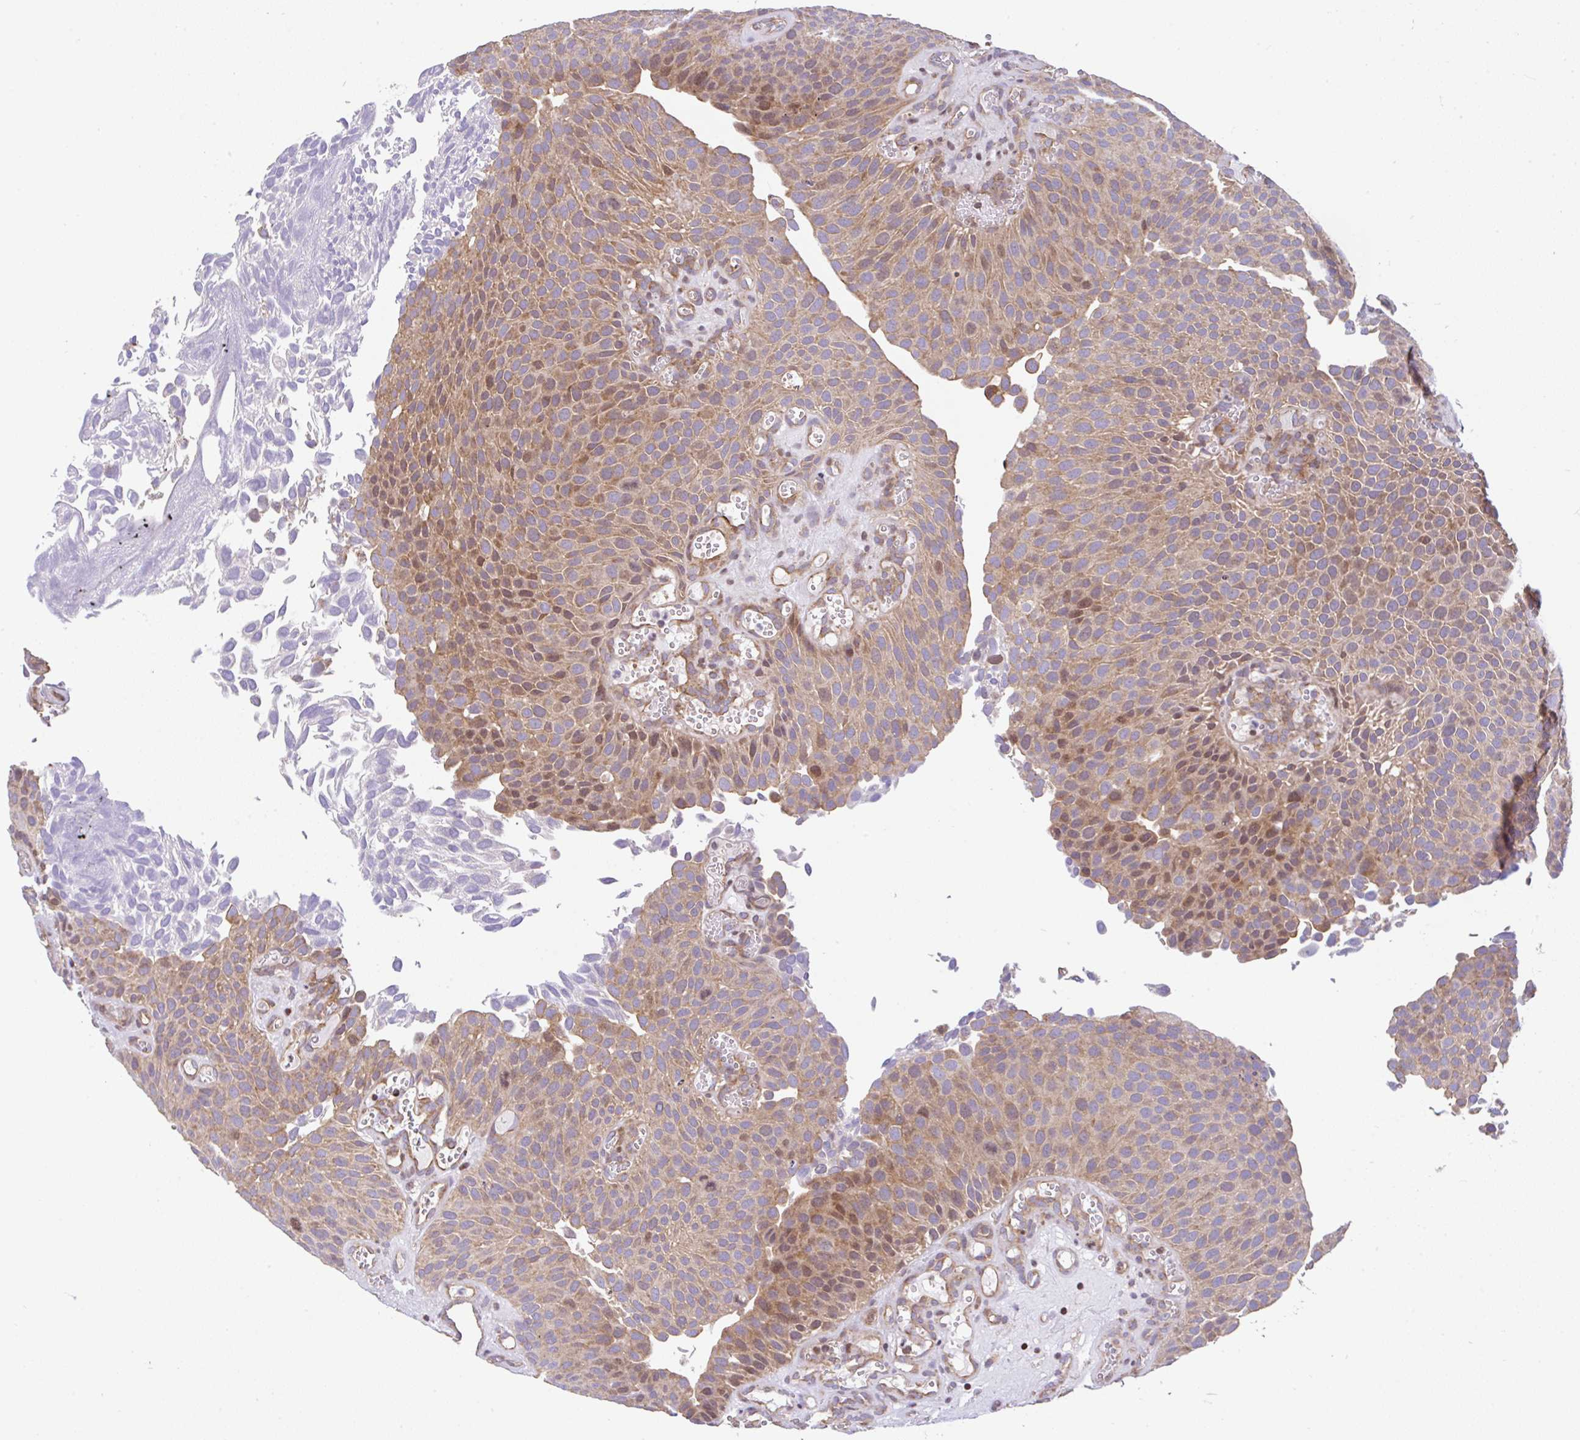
{"staining": {"intensity": "moderate", "quantity": ">75%", "location": "cytoplasmic/membranous,nuclear"}, "tissue": "urothelial cancer", "cell_type": "Tumor cells", "image_type": "cancer", "snomed": [{"axis": "morphology", "description": "Urothelial carcinoma, Low grade"}, {"axis": "topography", "description": "Urinary bladder"}], "caption": "Protein staining by immunohistochemistry shows moderate cytoplasmic/membranous and nuclear staining in about >75% of tumor cells in low-grade urothelial carcinoma.", "gene": "FIGNL1", "patient": {"sex": "male", "age": 89}}